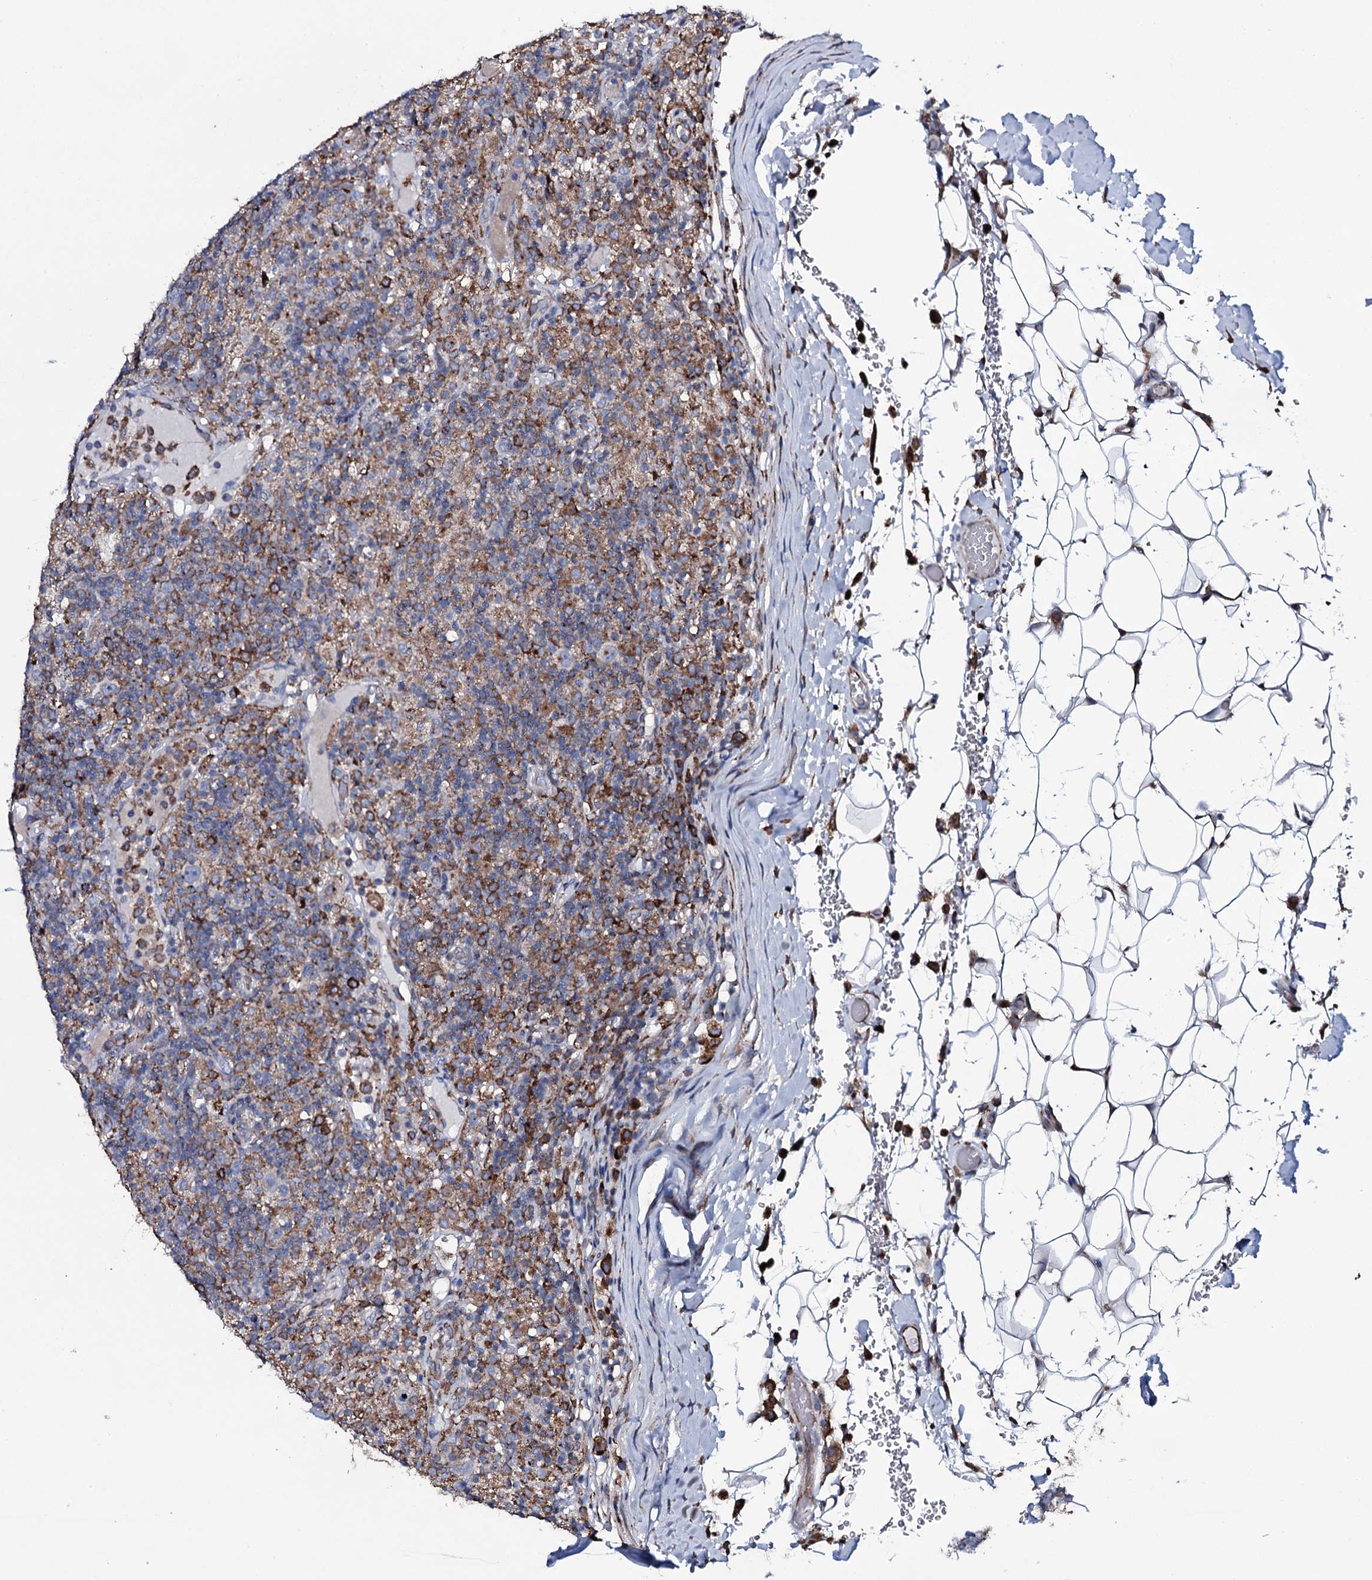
{"staining": {"intensity": "negative", "quantity": "none", "location": "none"}, "tissue": "lymphoma", "cell_type": "Tumor cells", "image_type": "cancer", "snomed": [{"axis": "morphology", "description": "Hodgkin's disease, NOS"}, {"axis": "topography", "description": "Lymph node"}], "caption": "The micrograph demonstrates no staining of tumor cells in lymphoma.", "gene": "VAMP8", "patient": {"sex": "male", "age": 70}}